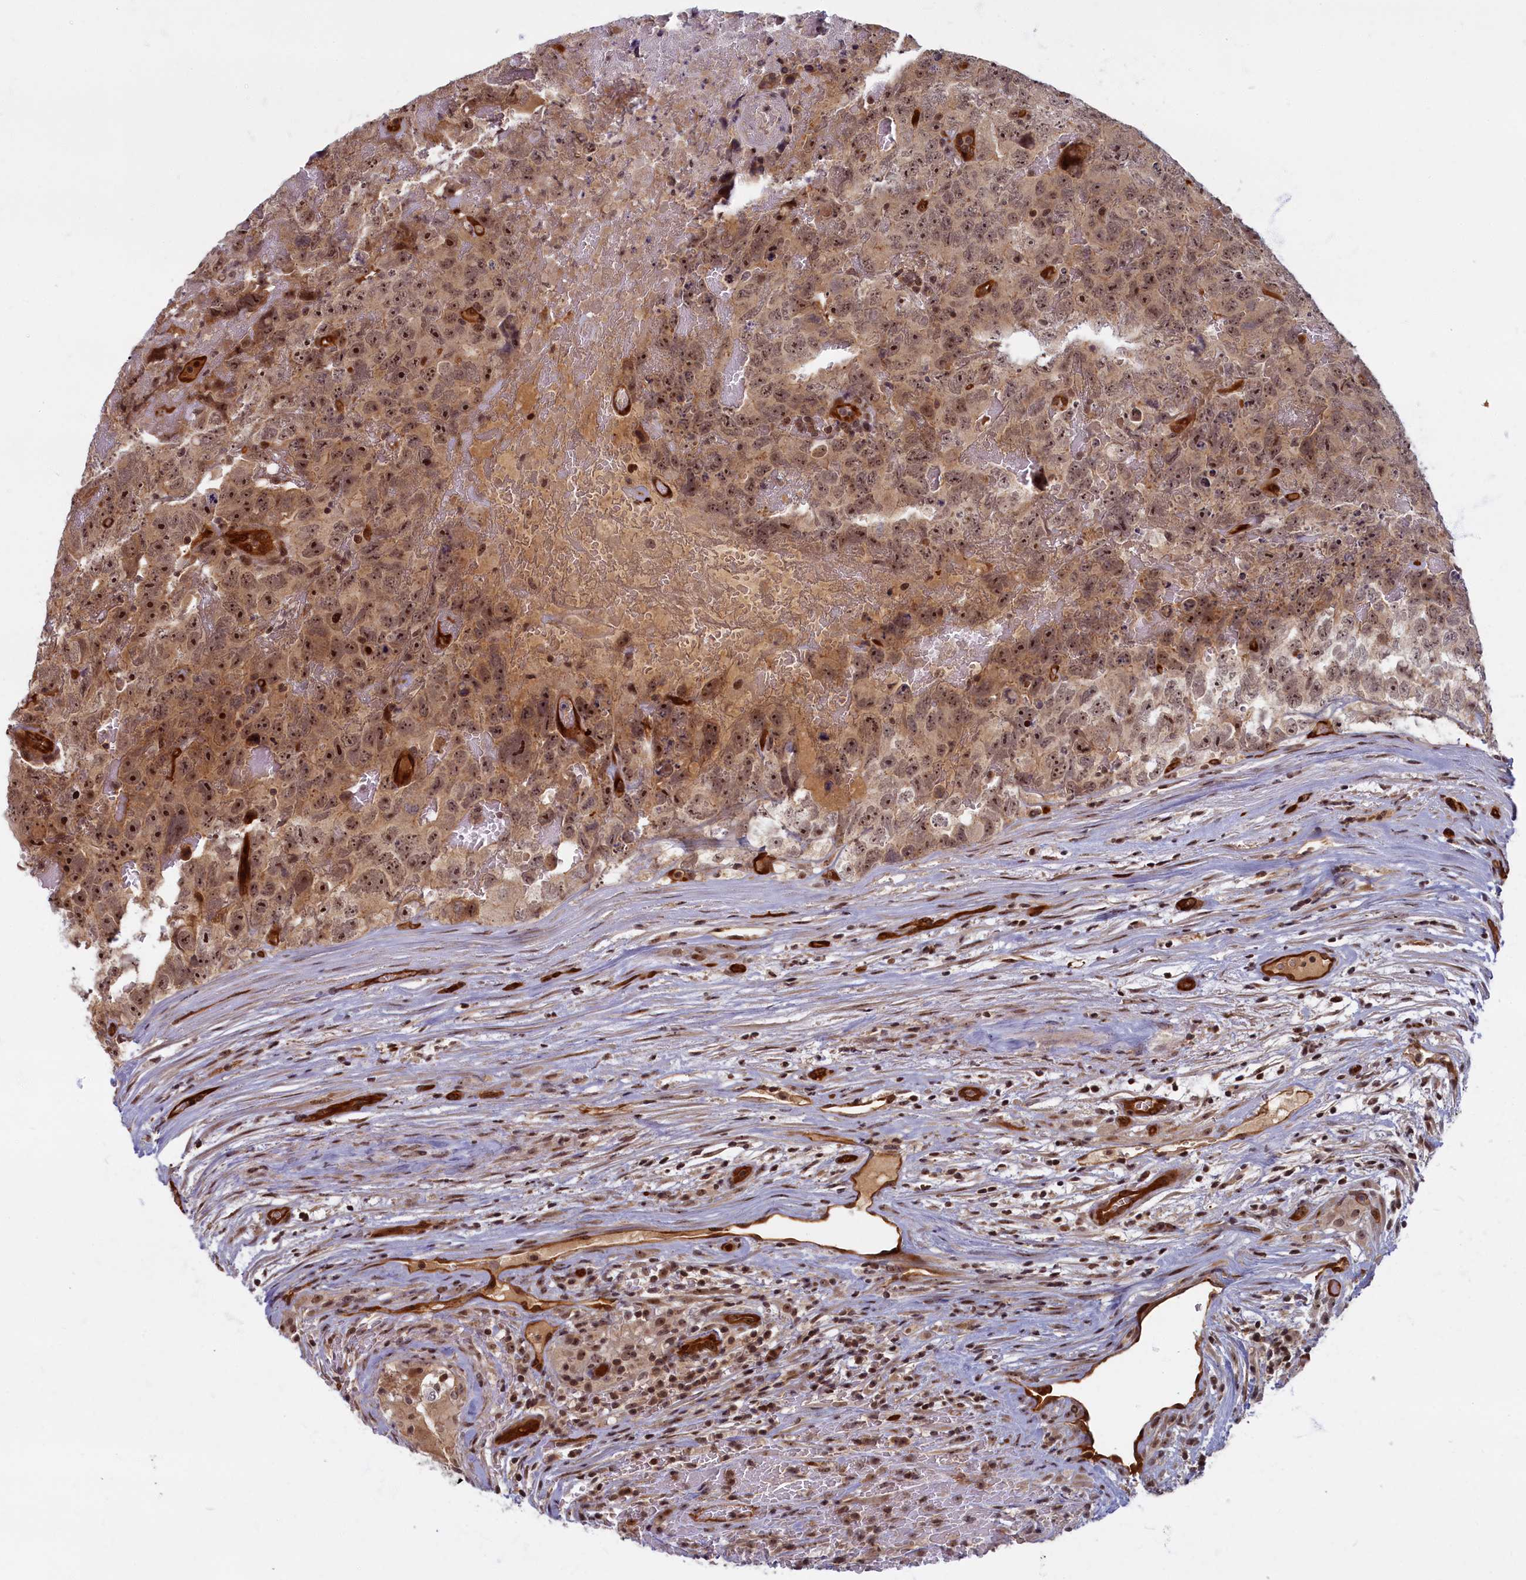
{"staining": {"intensity": "strong", "quantity": ">75%", "location": "cytoplasmic/membranous,nuclear"}, "tissue": "testis cancer", "cell_type": "Tumor cells", "image_type": "cancer", "snomed": [{"axis": "morphology", "description": "Carcinoma, Embryonal, NOS"}, {"axis": "topography", "description": "Testis"}], "caption": "Tumor cells demonstrate high levels of strong cytoplasmic/membranous and nuclear expression in about >75% of cells in testis cancer.", "gene": "SNRK", "patient": {"sex": "male", "age": 45}}